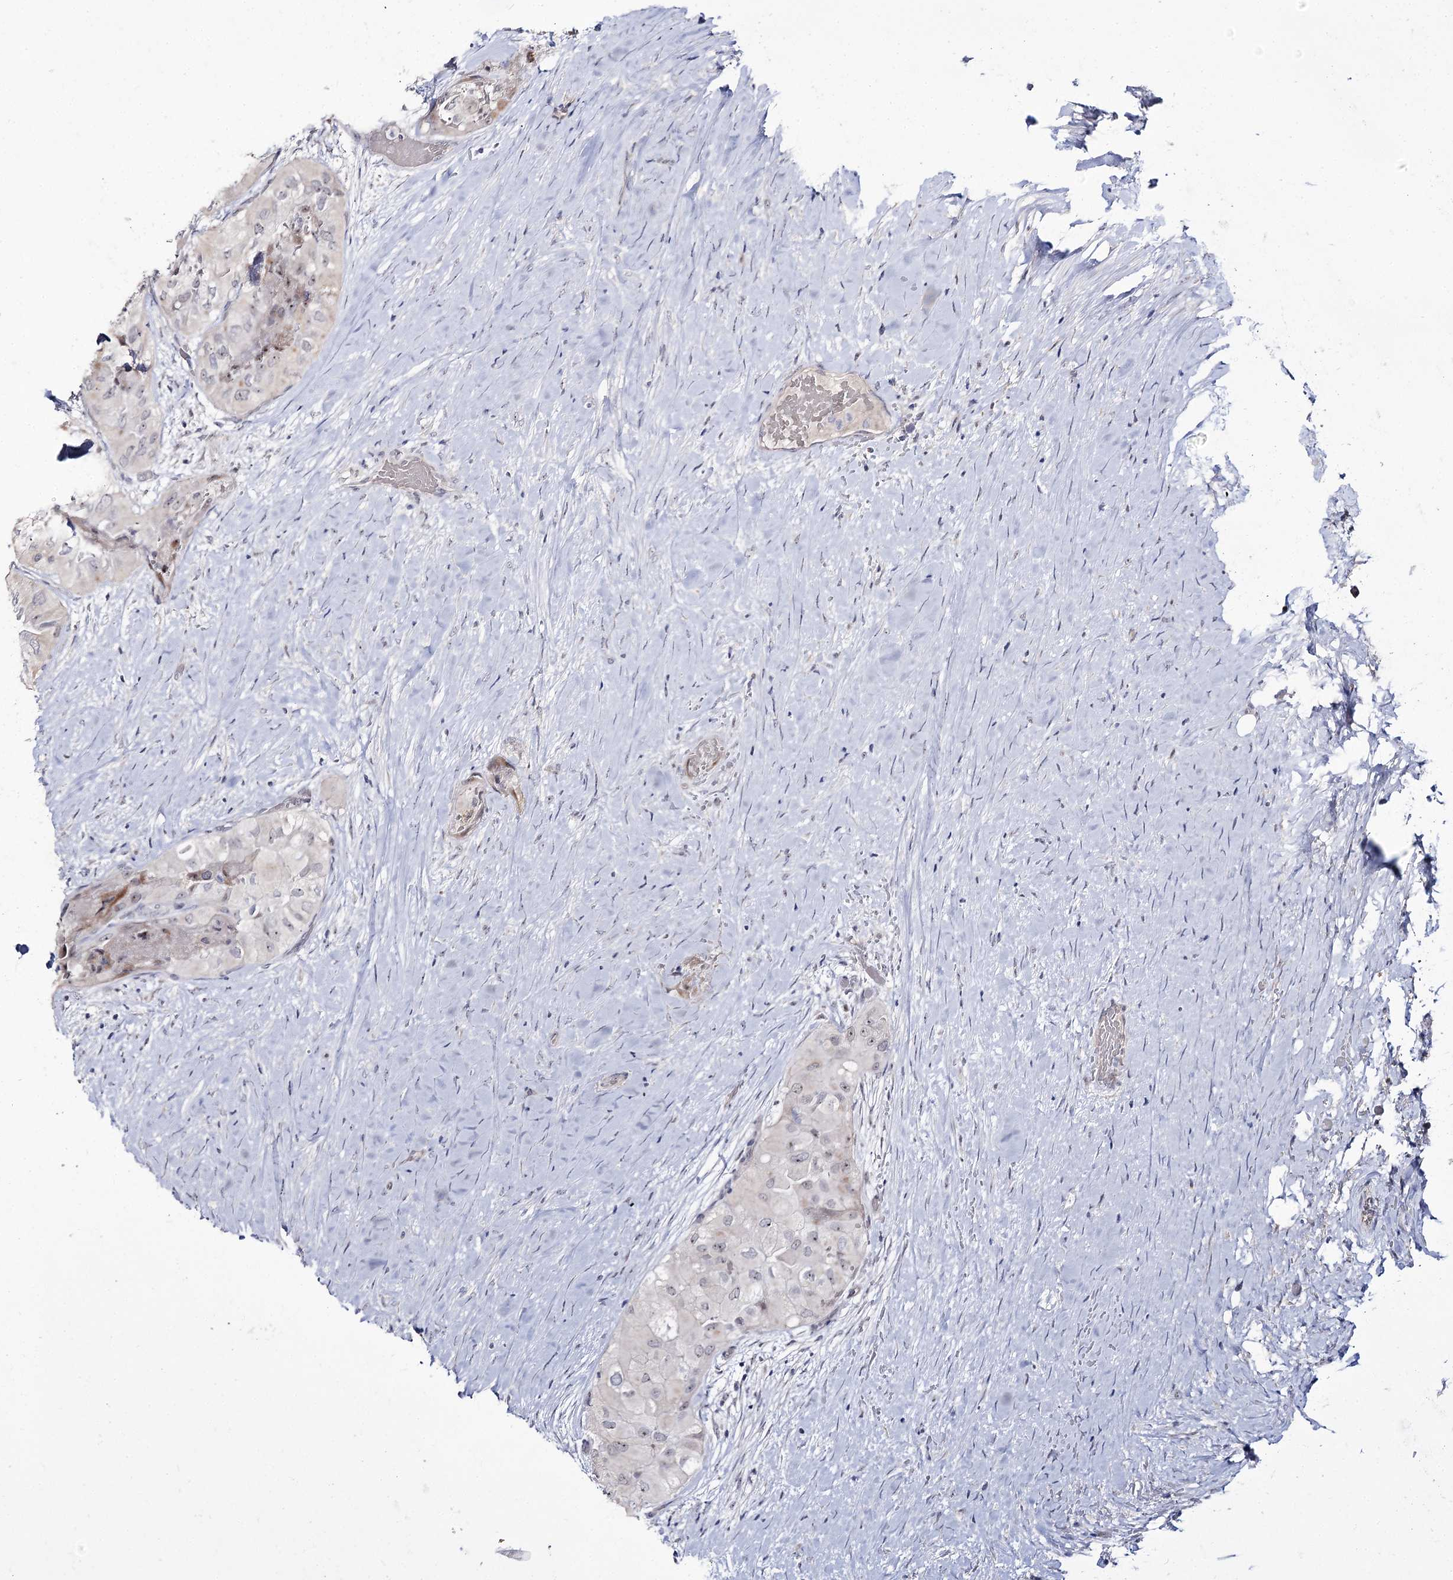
{"staining": {"intensity": "negative", "quantity": "none", "location": "none"}, "tissue": "thyroid cancer", "cell_type": "Tumor cells", "image_type": "cancer", "snomed": [{"axis": "morphology", "description": "Papillary adenocarcinoma, NOS"}, {"axis": "topography", "description": "Thyroid gland"}], "caption": "The photomicrograph displays no significant staining in tumor cells of thyroid papillary adenocarcinoma.", "gene": "RRP9", "patient": {"sex": "female", "age": 59}}